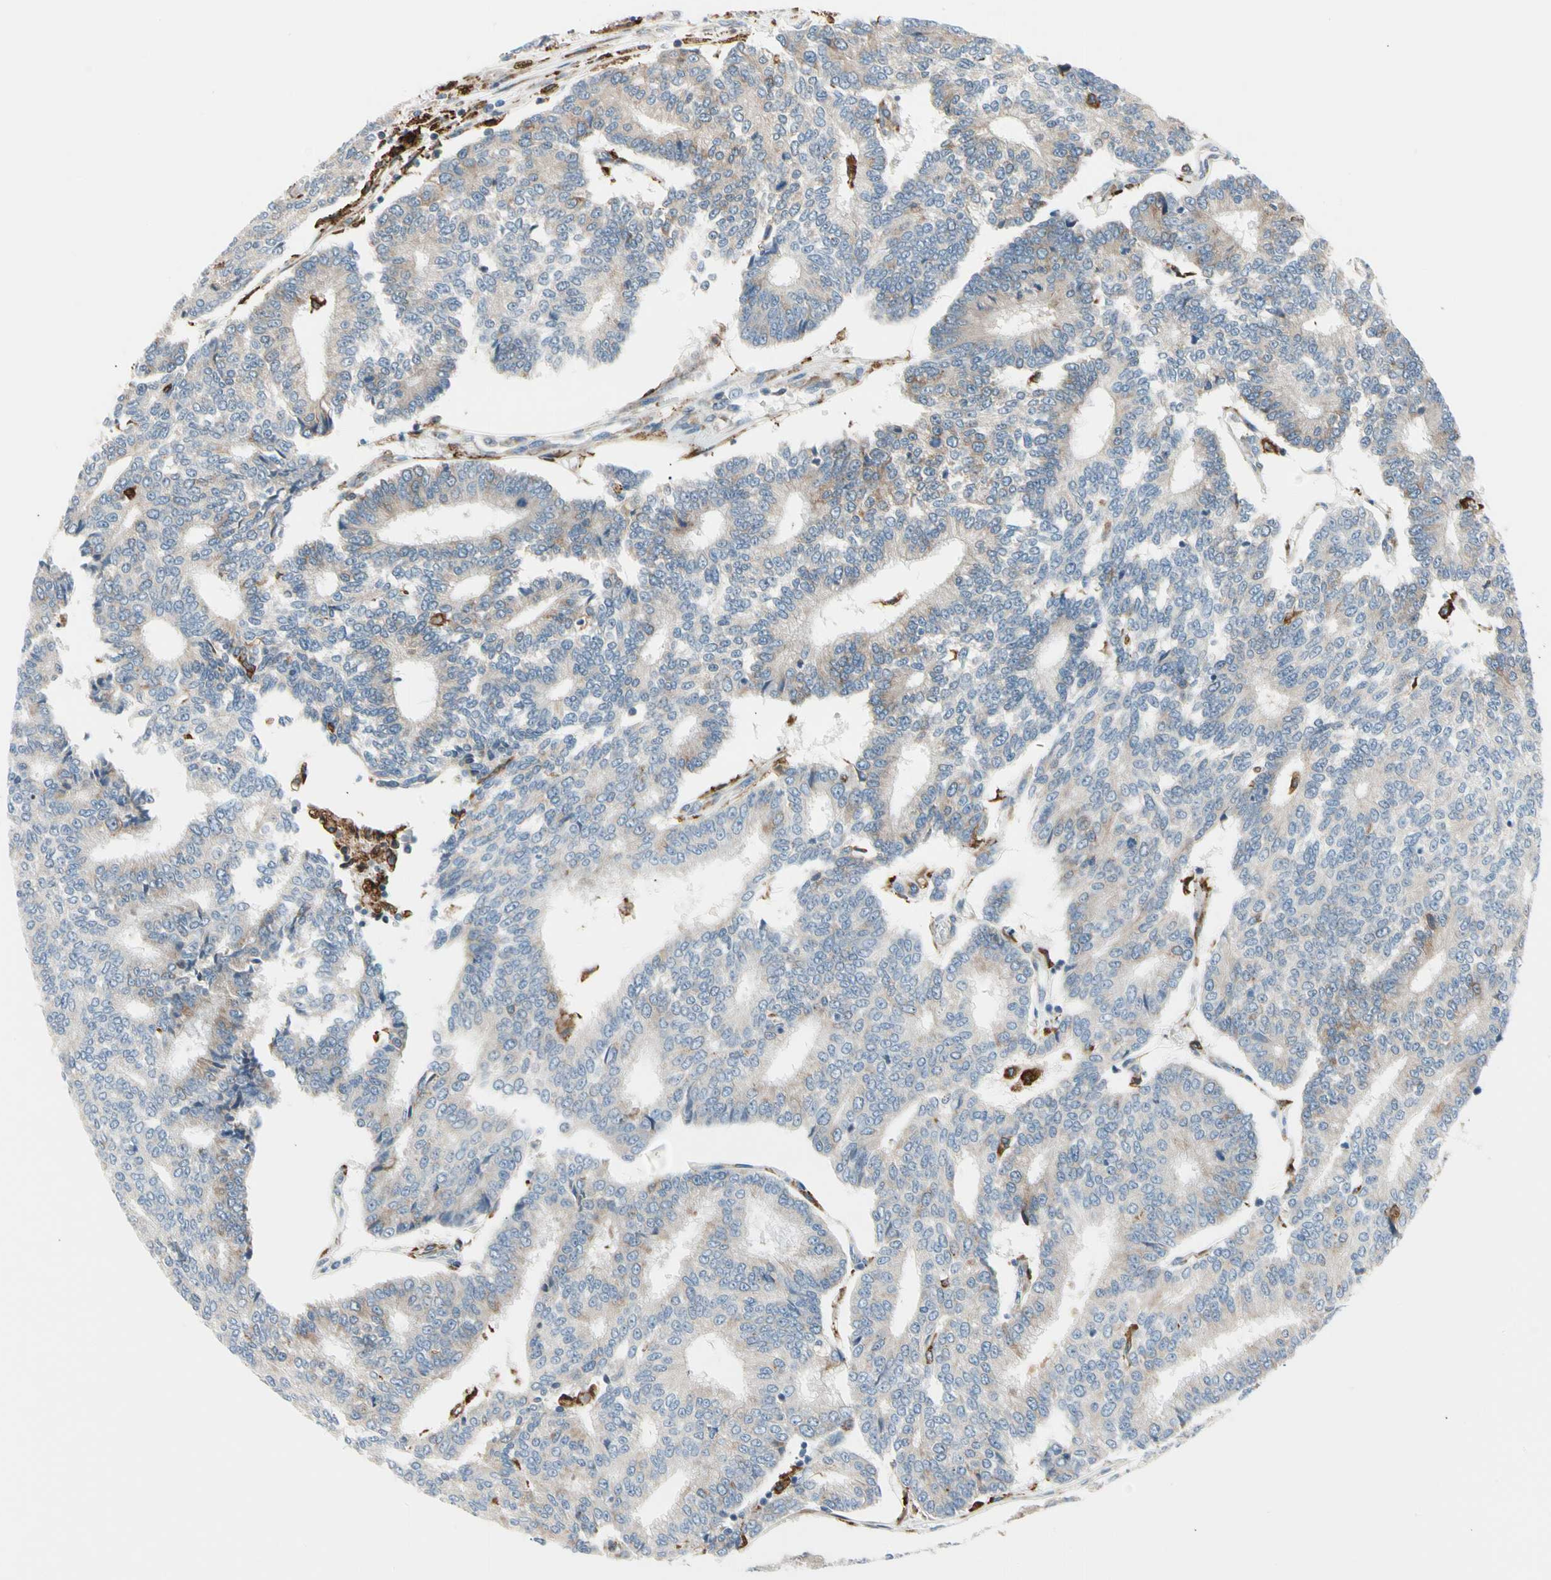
{"staining": {"intensity": "weak", "quantity": "25%-75%", "location": "cytoplasmic/membranous"}, "tissue": "prostate cancer", "cell_type": "Tumor cells", "image_type": "cancer", "snomed": [{"axis": "morphology", "description": "Adenocarcinoma, High grade"}, {"axis": "topography", "description": "Prostate"}], "caption": "An IHC image of neoplastic tissue is shown. Protein staining in brown highlights weak cytoplasmic/membranous positivity in prostate cancer within tumor cells.", "gene": "LRPAP1", "patient": {"sex": "male", "age": 55}}